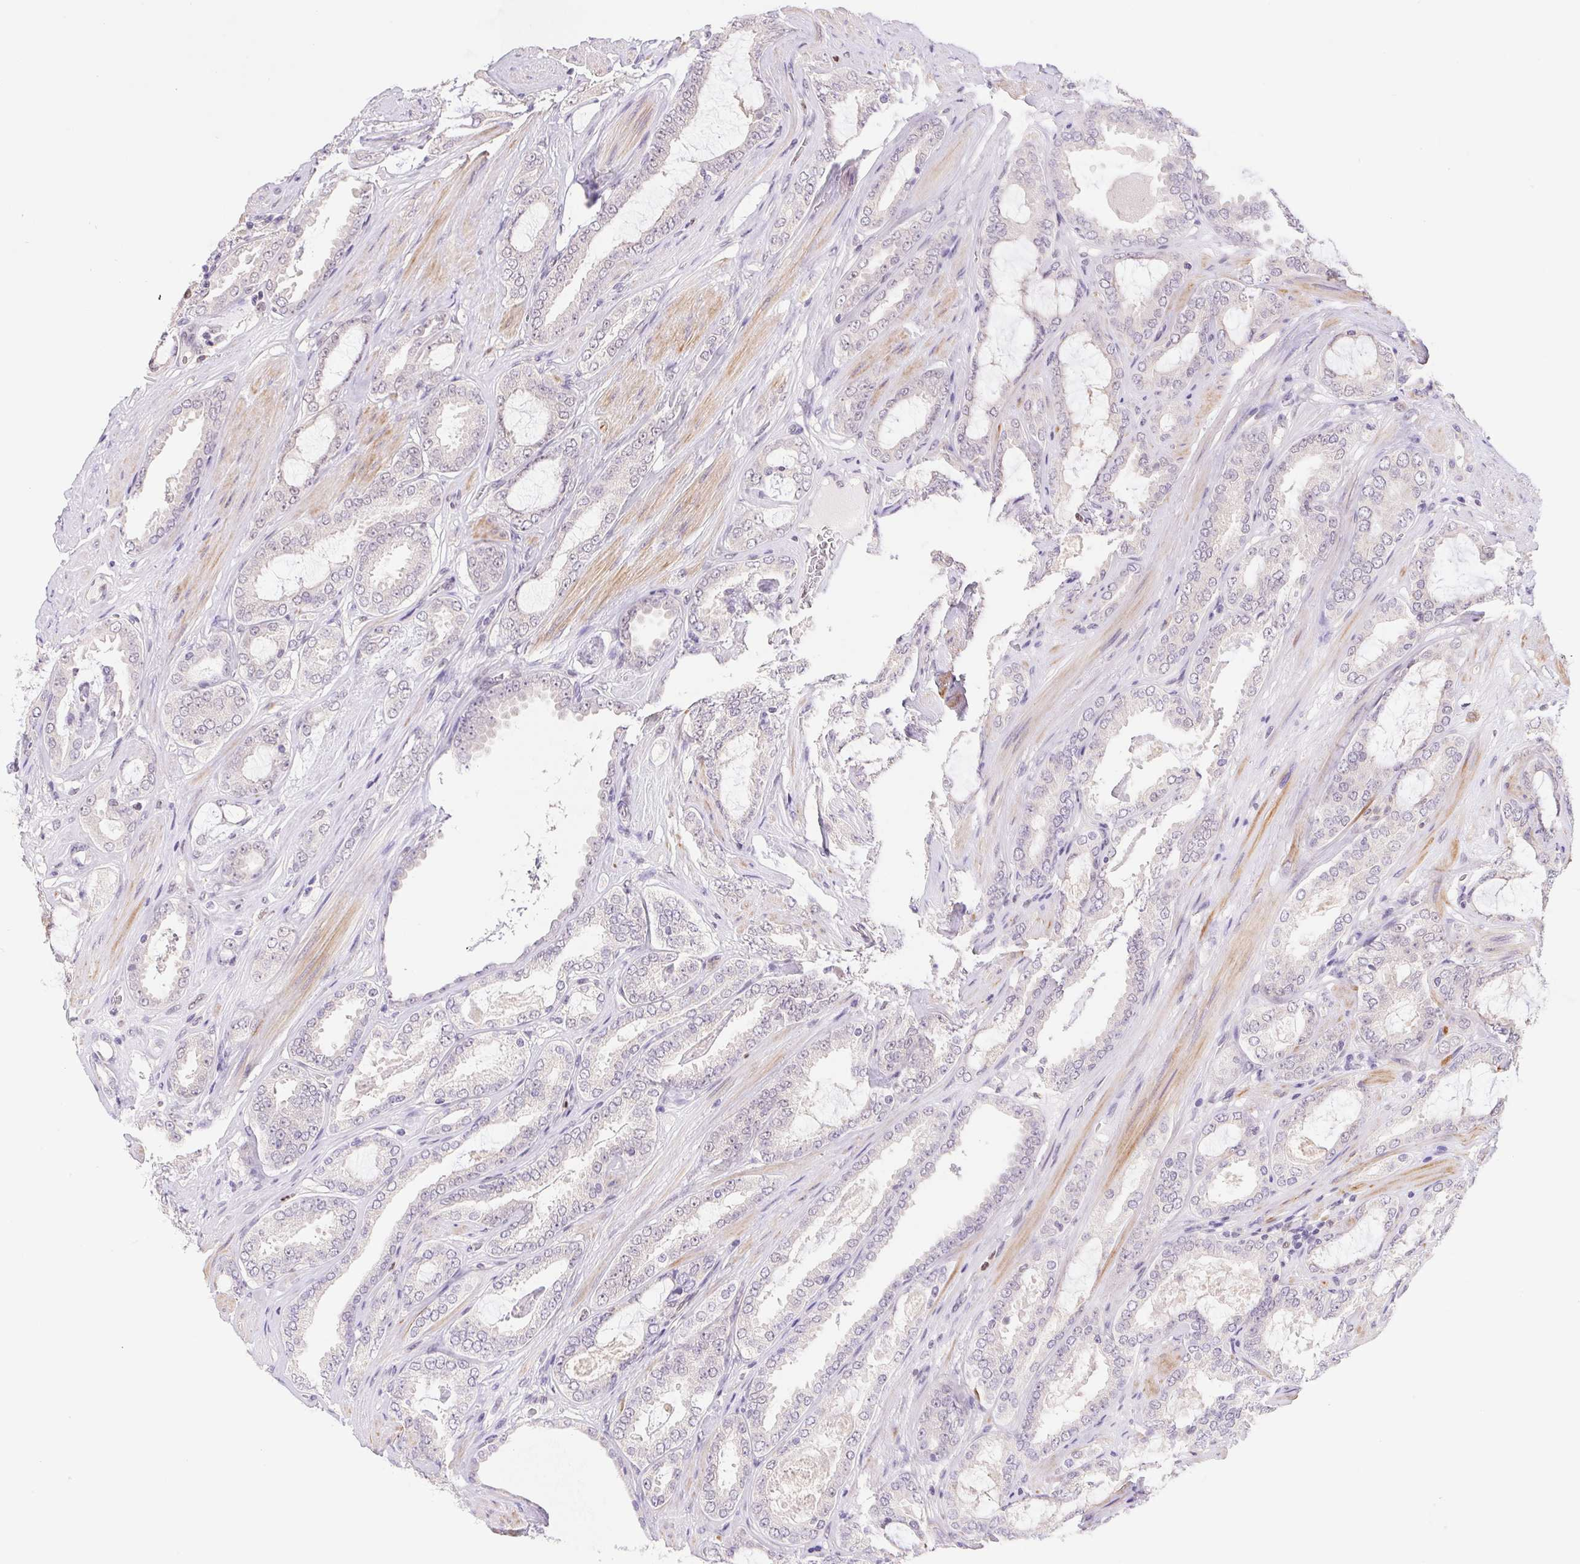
{"staining": {"intensity": "negative", "quantity": "none", "location": "none"}, "tissue": "prostate cancer", "cell_type": "Tumor cells", "image_type": "cancer", "snomed": [{"axis": "morphology", "description": "Adenocarcinoma, High grade"}, {"axis": "topography", "description": "Prostate"}], "caption": "There is no significant positivity in tumor cells of prostate cancer. Nuclei are stained in blue.", "gene": "L3MBTL4", "patient": {"sex": "male", "age": 63}}